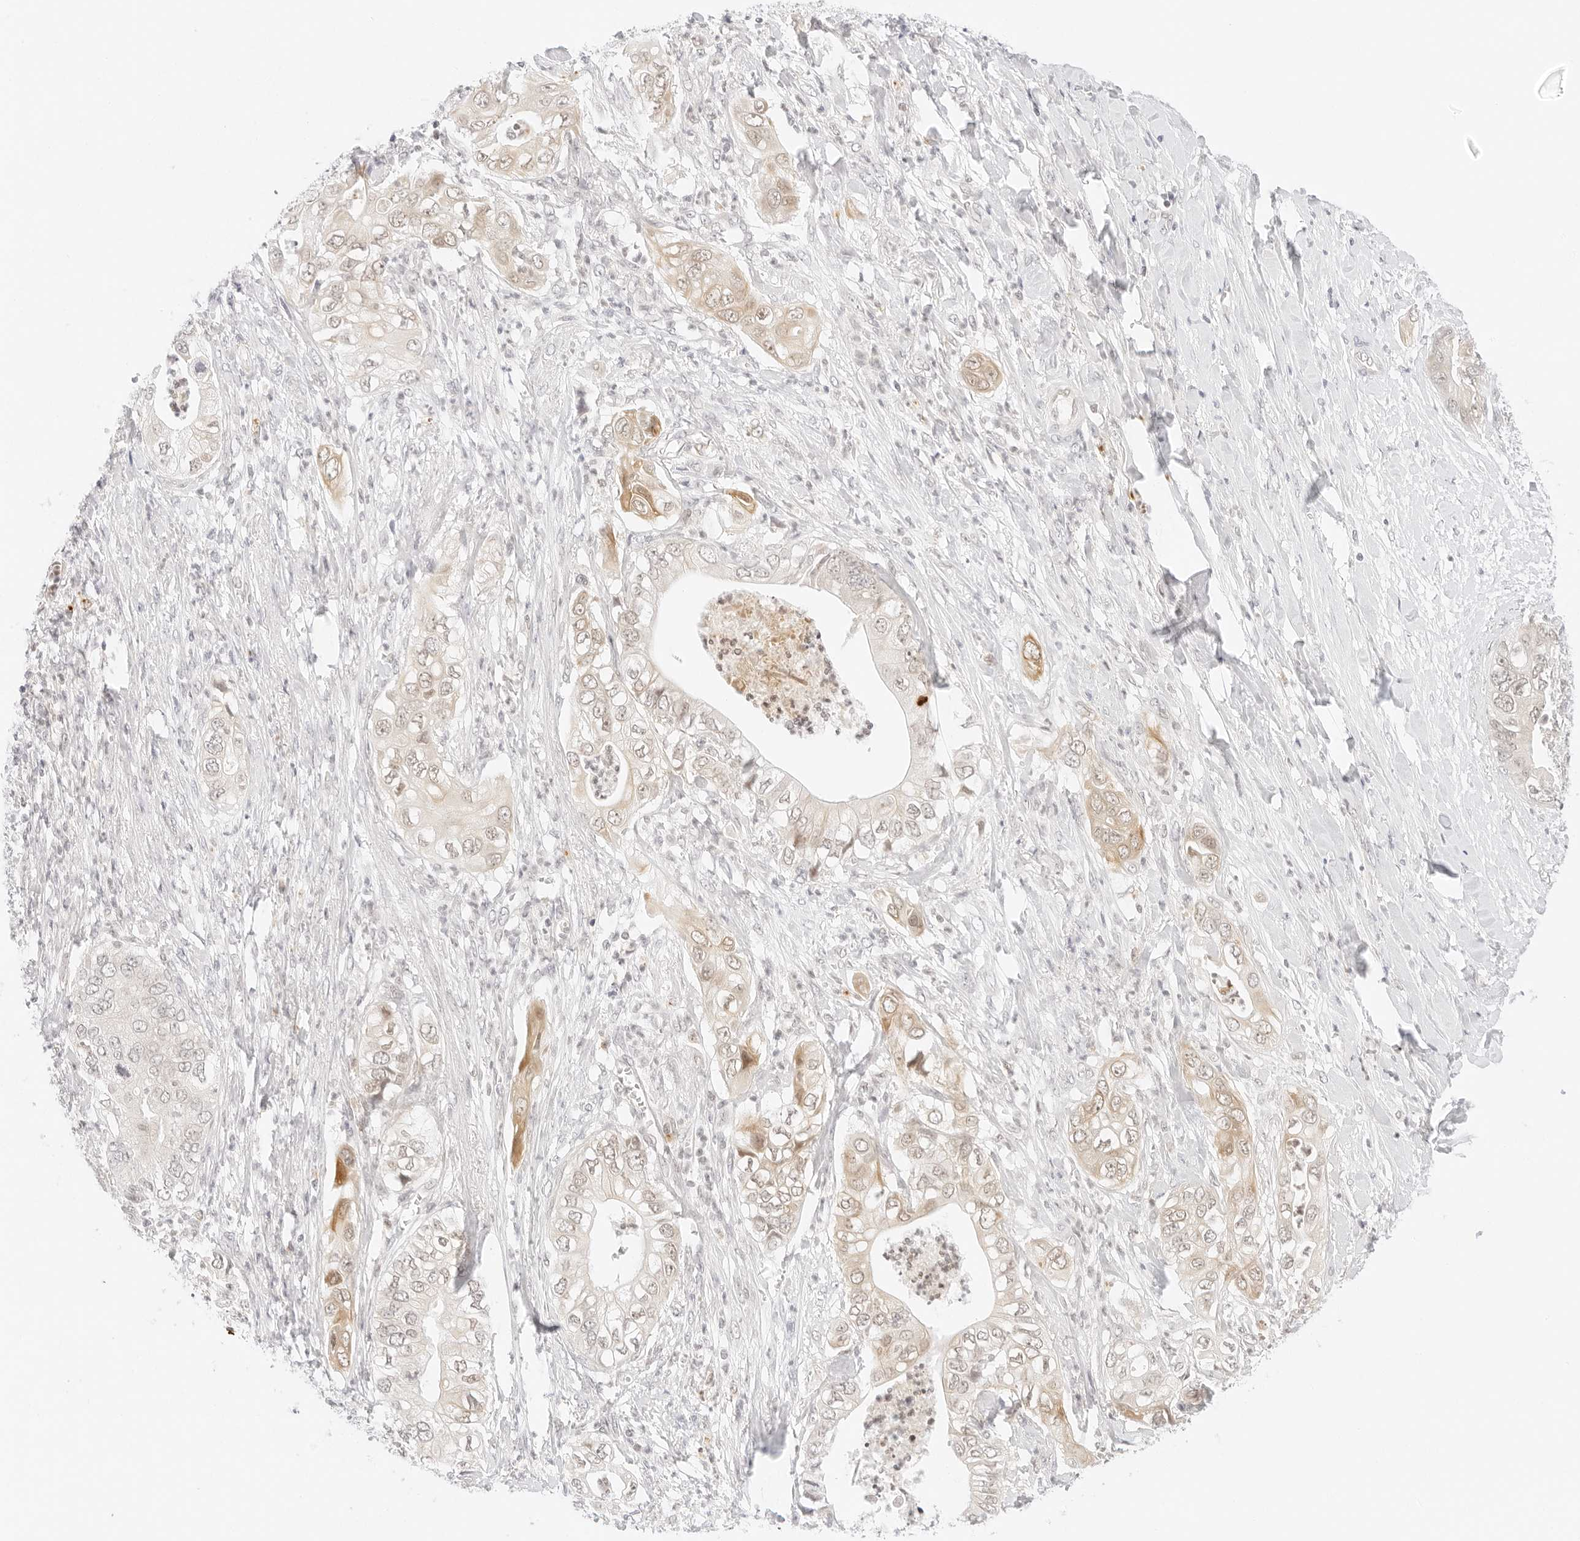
{"staining": {"intensity": "moderate", "quantity": "<25%", "location": "cytoplasmic/membranous"}, "tissue": "pancreatic cancer", "cell_type": "Tumor cells", "image_type": "cancer", "snomed": [{"axis": "morphology", "description": "Adenocarcinoma, NOS"}, {"axis": "topography", "description": "Pancreas"}], "caption": "About <25% of tumor cells in pancreatic adenocarcinoma display moderate cytoplasmic/membranous protein expression as visualized by brown immunohistochemical staining.", "gene": "POLR3C", "patient": {"sex": "female", "age": 78}}